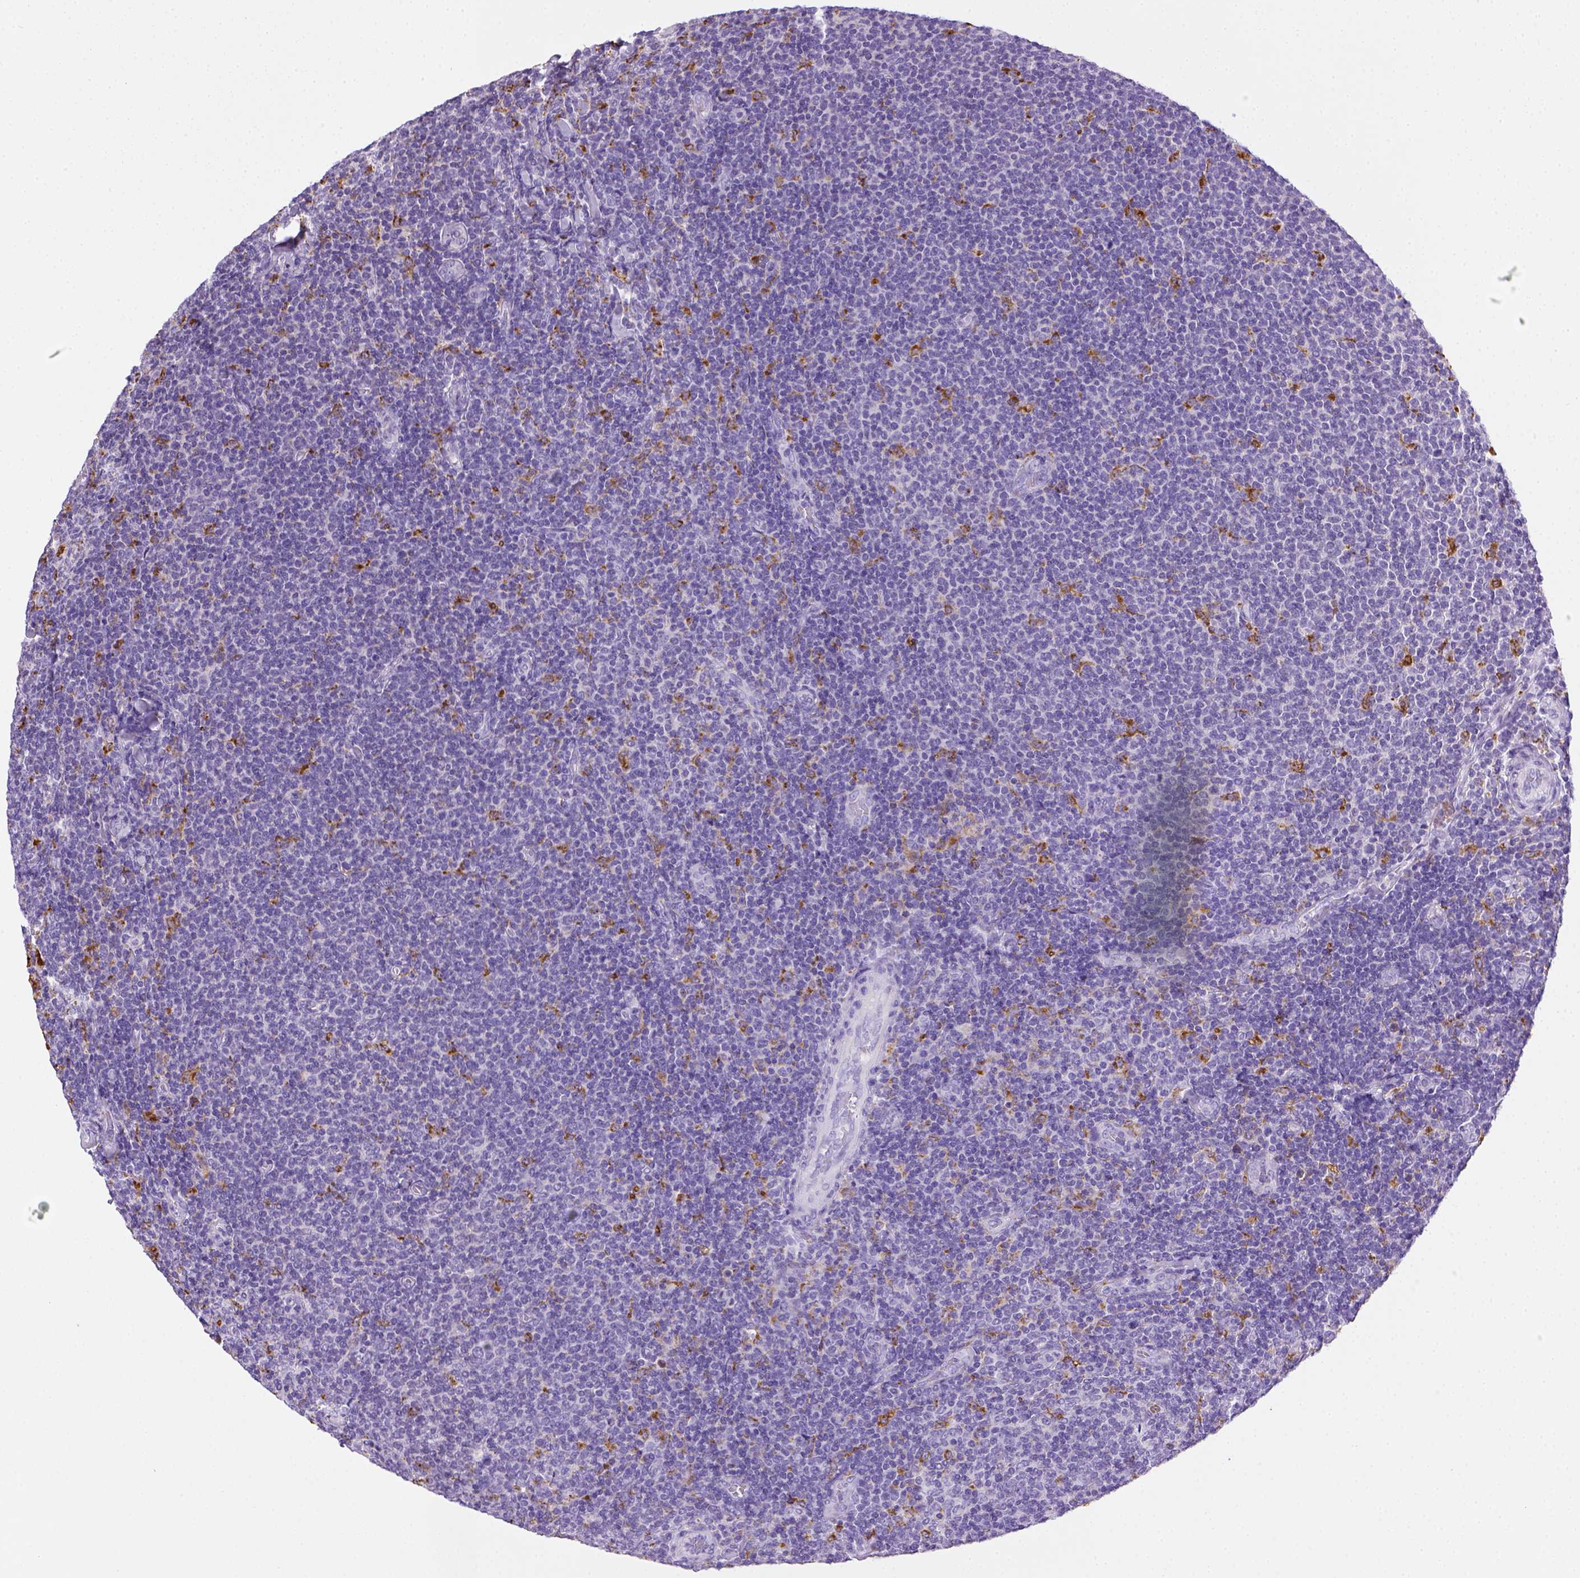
{"staining": {"intensity": "negative", "quantity": "none", "location": "none"}, "tissue": "lymphoma", "cell_type": "Tumor cells", "image_type": "cancer", "snomed": [{"axis": "morphology", "description": "Malignant lymphoma, non-Hodgkin's type, Low grade"}, {"axis": "topography", "description": "Lymph node"}], "caption": "This image is of lymphoma stained with immunohistochemistry to label a protein in brown with the nuclei are counter-stained blue. There is no staining in tumor cells. (Brightfield microscopy of DAB immunohistochemistry at high magnification).", "gene": "CD68", "patient": {"sex": "male", "age": 52}}